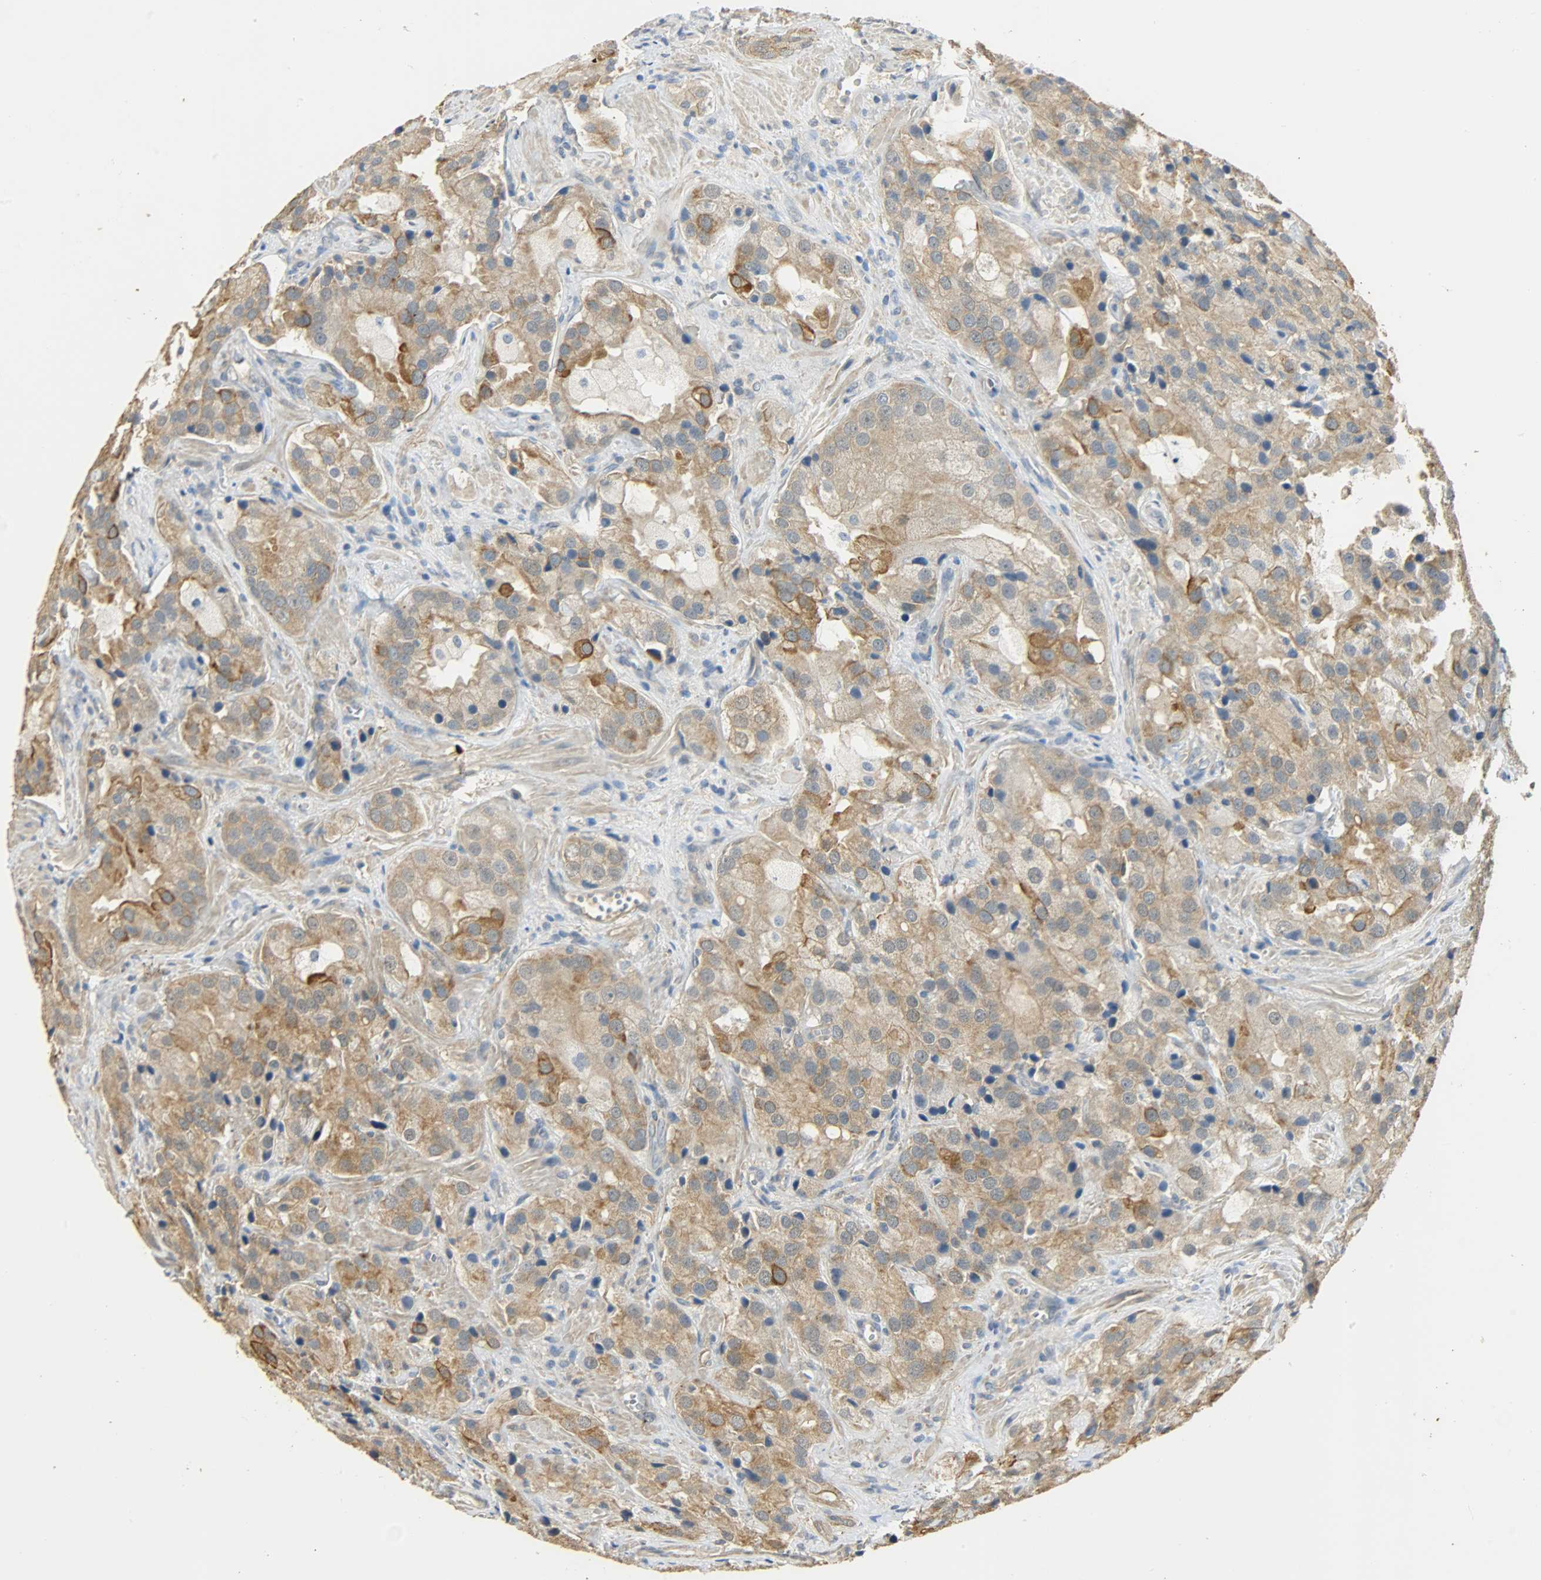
{"staining": {"intensity": "moderate", "quantity": ">75%", "location": "cytoplasmic/membranous"}, "tissue": "prostate cancer", "cell_type": "Tumor cells", "image_type": "cancer", "snomed": [{"axis": "morphology", "description": "Adenocarcinoma, High grade"}, {"axis": "topography", "description": "Prostate"}], "caption": "Tumor cells display medium levels of moderate cytoplasmic/membranous expression in about >75% of cells in human prostate cancer.", "gene": "USP13", "patient": {"sex": "male", "age": 70}}